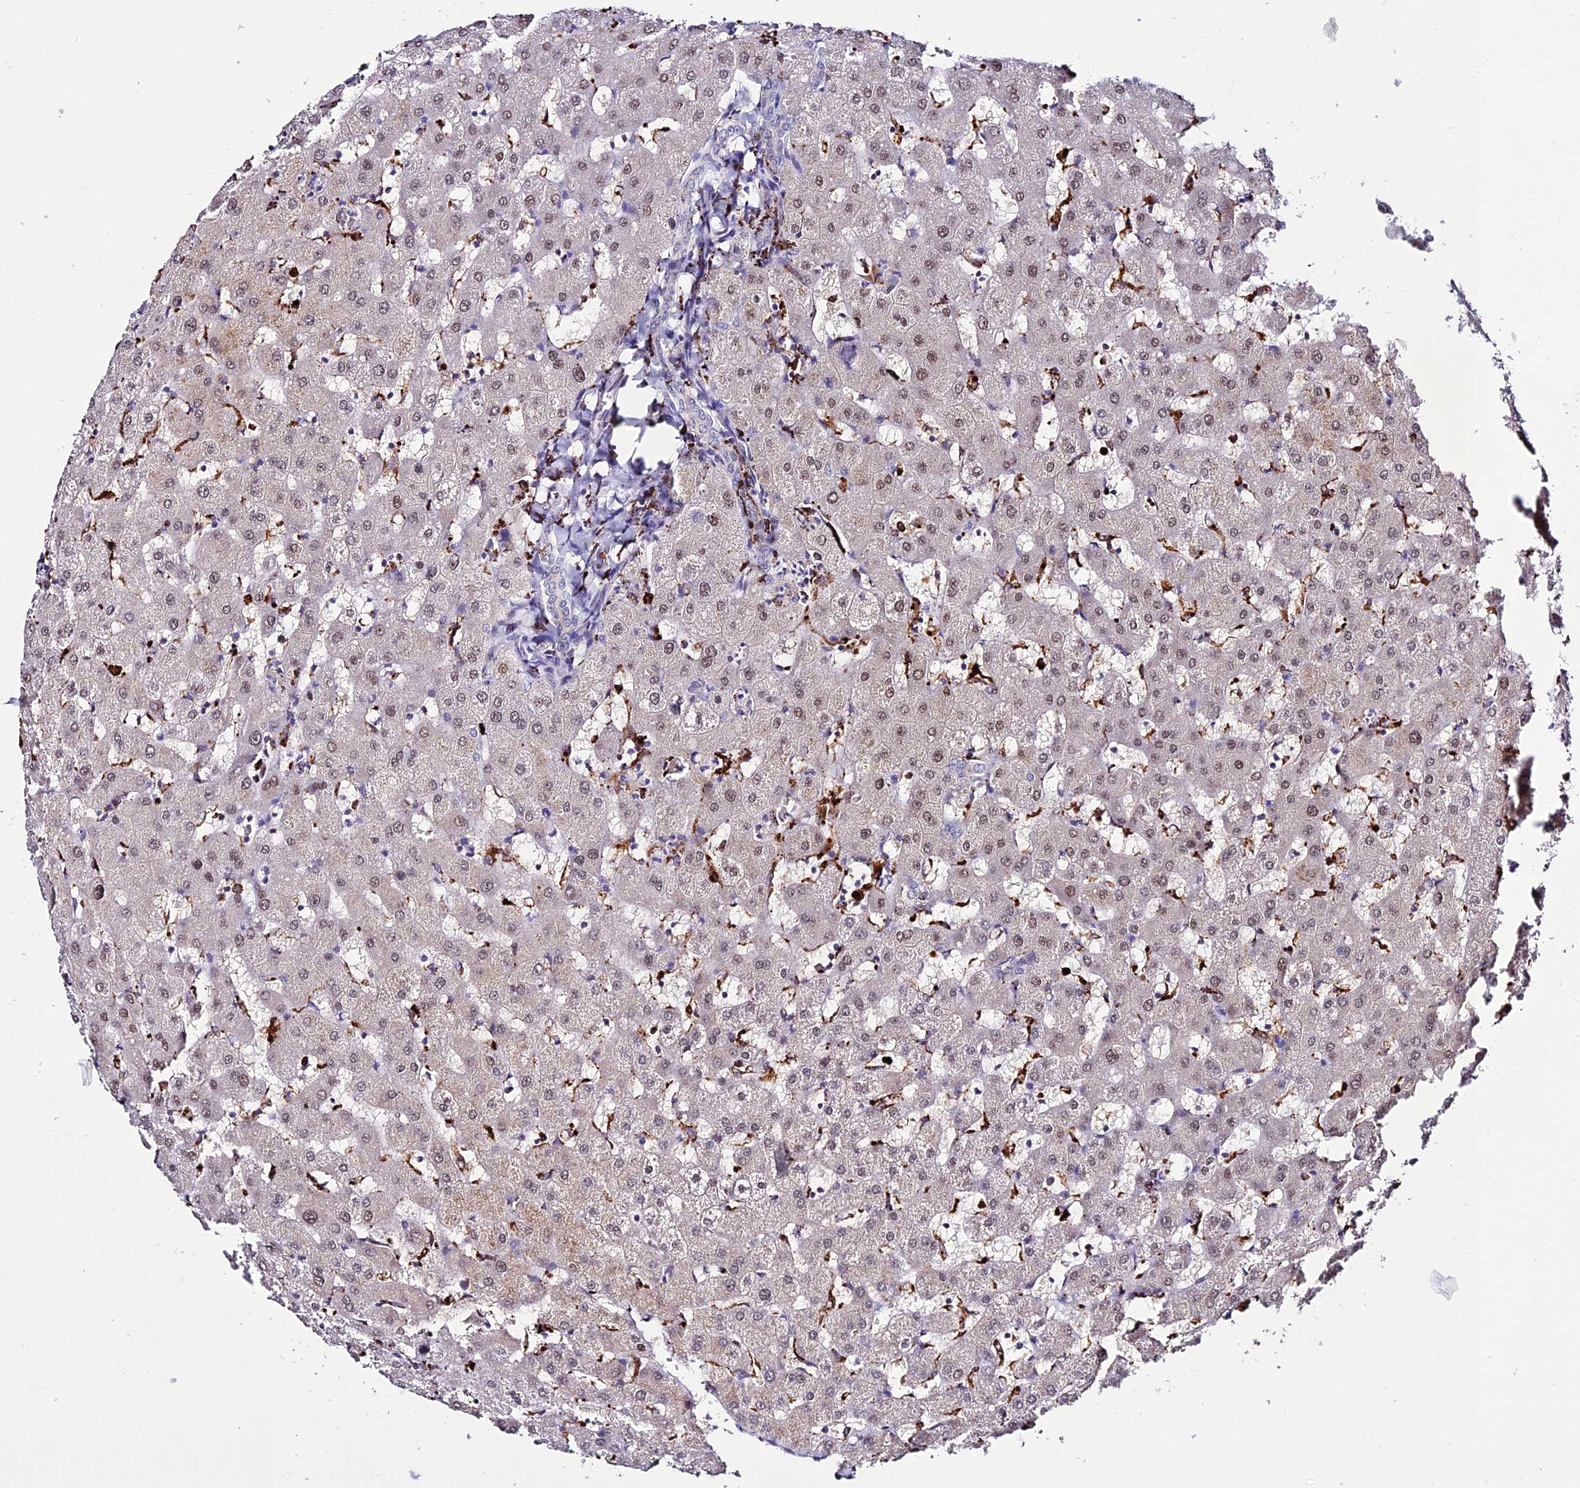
{"staining": {"intensity": "negative", "quantity": "none", "location": "none"}, "tissue": "liver", "cell_type": "Cholangiocytes", "image_type": "normal", "snomed": [{"axis": "morphology", "description": "Normal tissue, NOS"}, {"axis": "topography", "description": "Liver"}], "caption": "This is an IHC photomicrograph of unremarkable human liver. There is no staining in cholangiocytes.", "gene": "HIC1", "patient": {"sex": "female", "age": 63}}